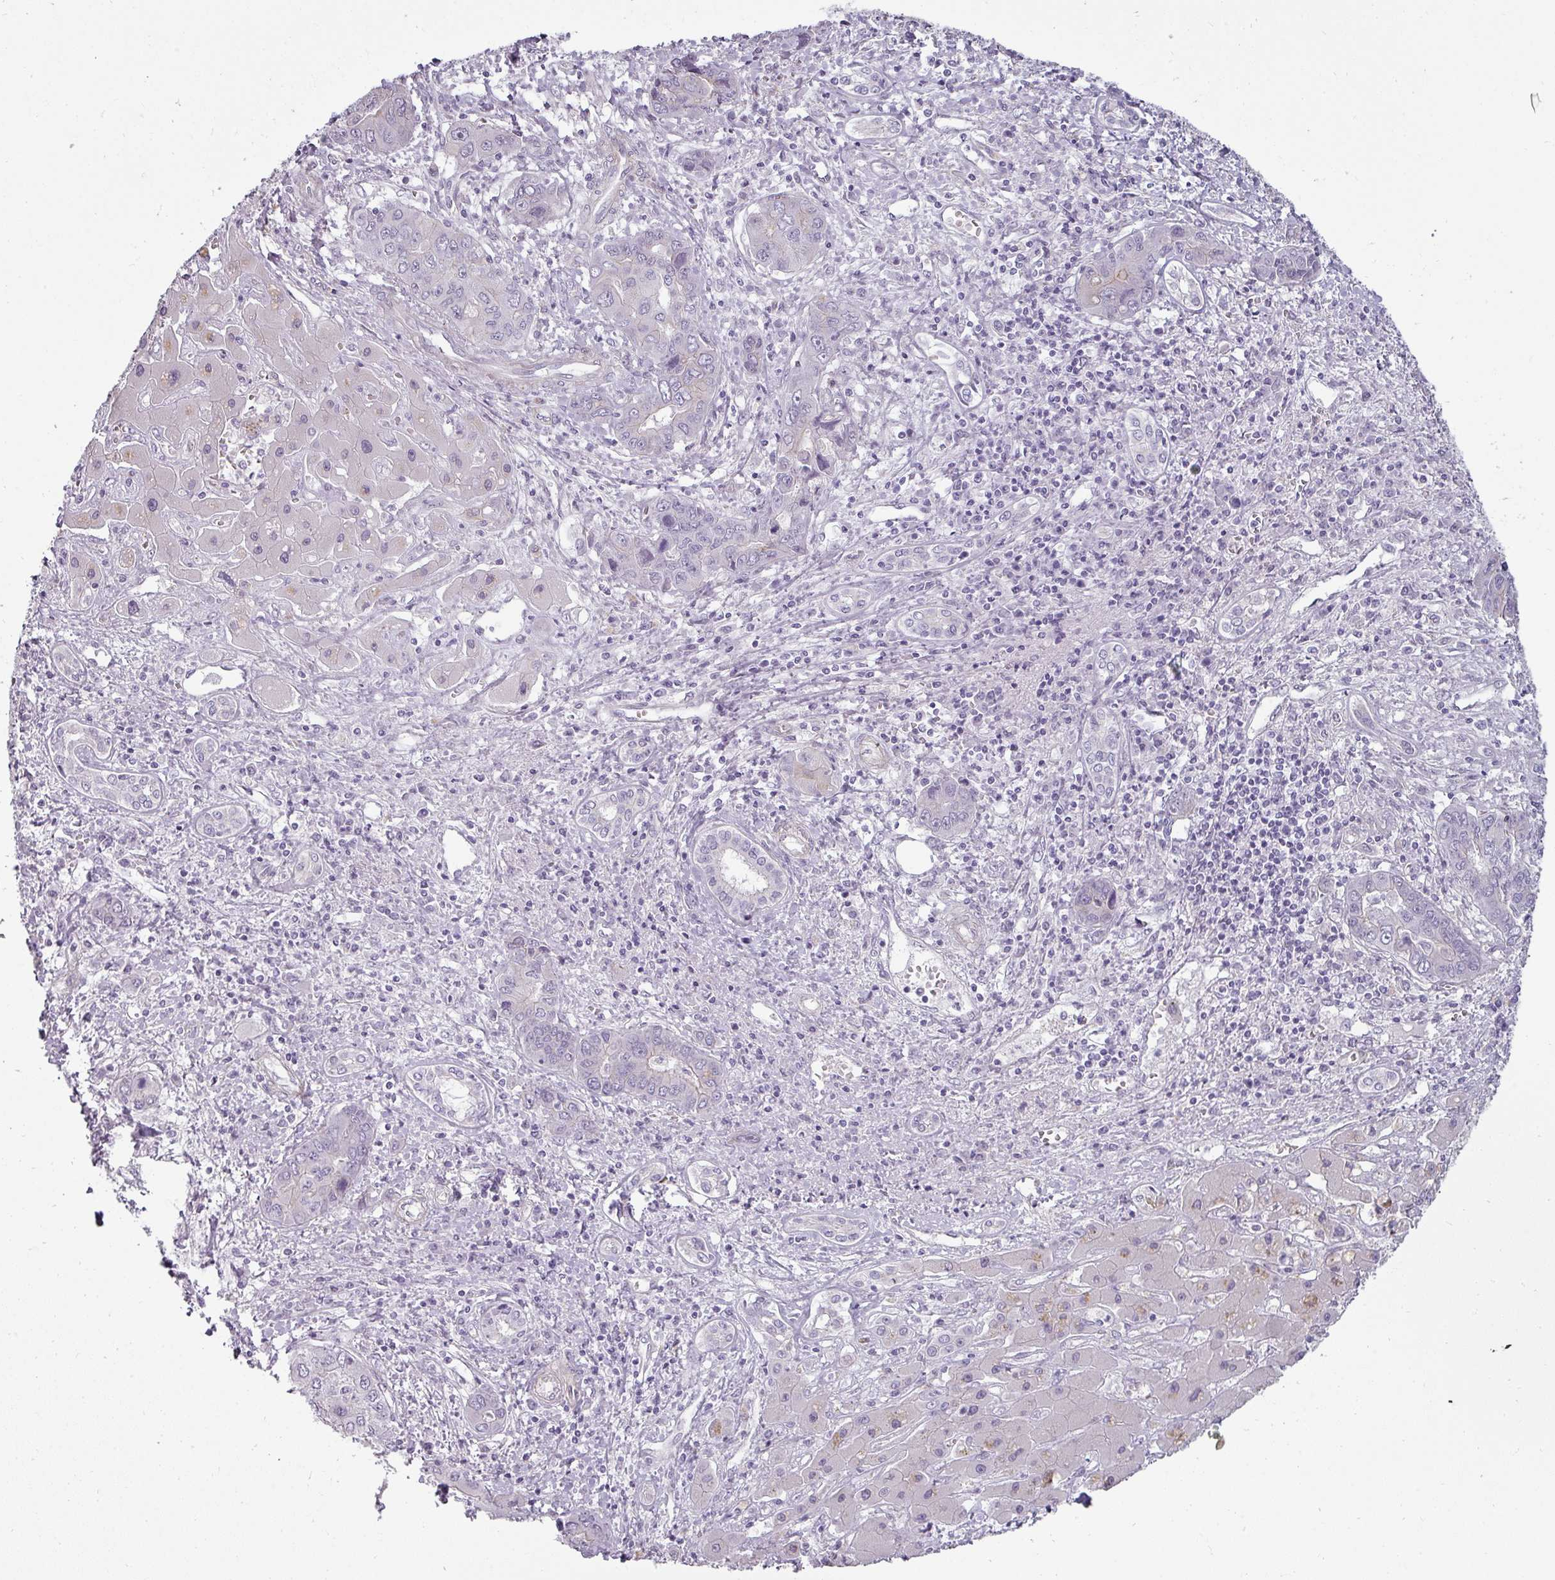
{"staining": {"intensity": "negative", "quantity": "none", "location": "none"}, "tissue": "liver cancer", "cell_type": "Tumor cells", "image_type": "cancer", "snomed": [{"axis": "morphology", "description": "Cholangiocarcinoma"}, {"axis": "topography", "description": "Liver"}], "caption": "Immunohistochemistry (IHC) of cholangiocarcinoma (liver) reveals no staining in tumor cells. (Brightfield microscopy of DAB (3,3'-diaminobenzidine) IHC at high magnification).", "gene": "ASB1", "patient": {"sex": "male", "age": 67}}